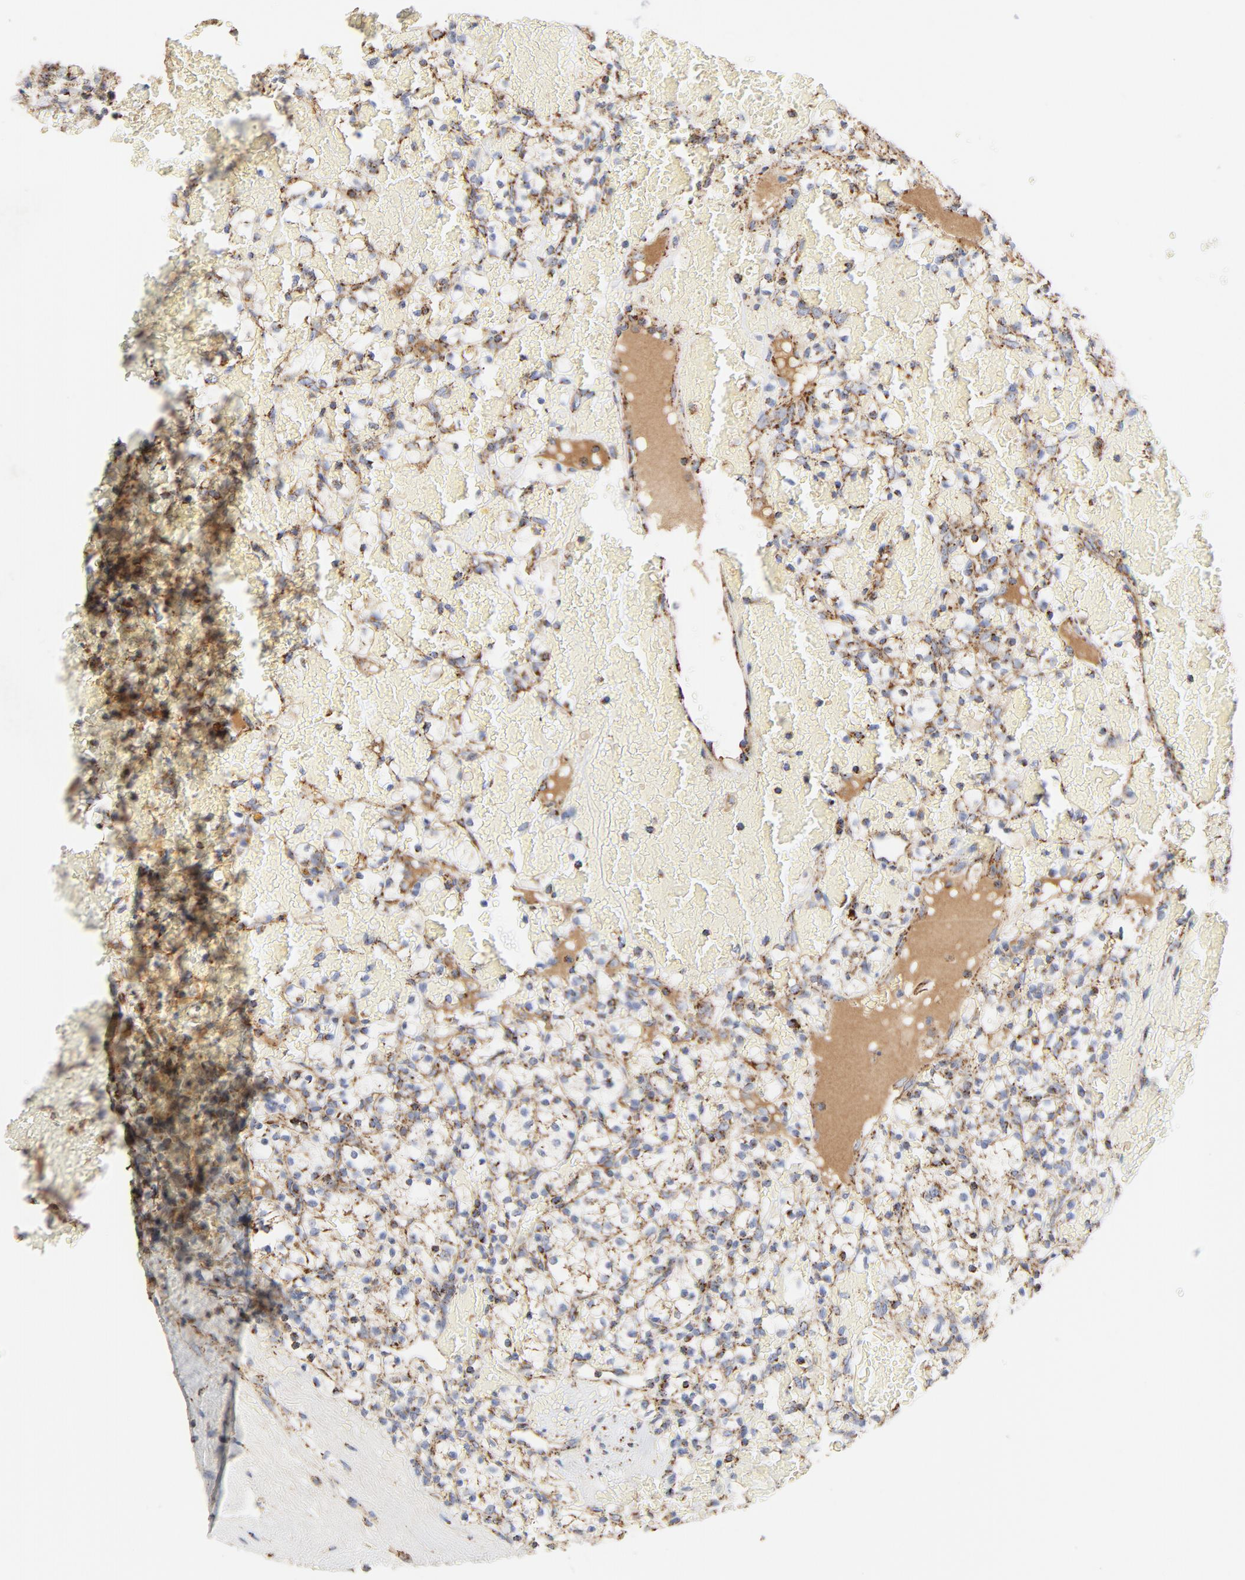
{"staining": {"intensity": "moderate", "quantity": "25%-75%", "location": "cytoplasmic/membranous"}, "tissue": "renal cancer", "cell_type": "Tumor cells", "image_type": "cancer", "snomed": [{"axis": "morphology", "description": "Adenocarcinoma, NOS"}, {"axis": "topography", "description": "Kidney"}], "caption": "Protein analysis of renal cancer (adenocarcinoma) tissue exhibits moderate cytoplasmic/membranous expression in about 25%-75% of tumor cells. (brown staining indicates protein expression, while blue staining denotes nuclei).", "gene": "PCNX4", "patient": {"sex": "female", "age": 60}}